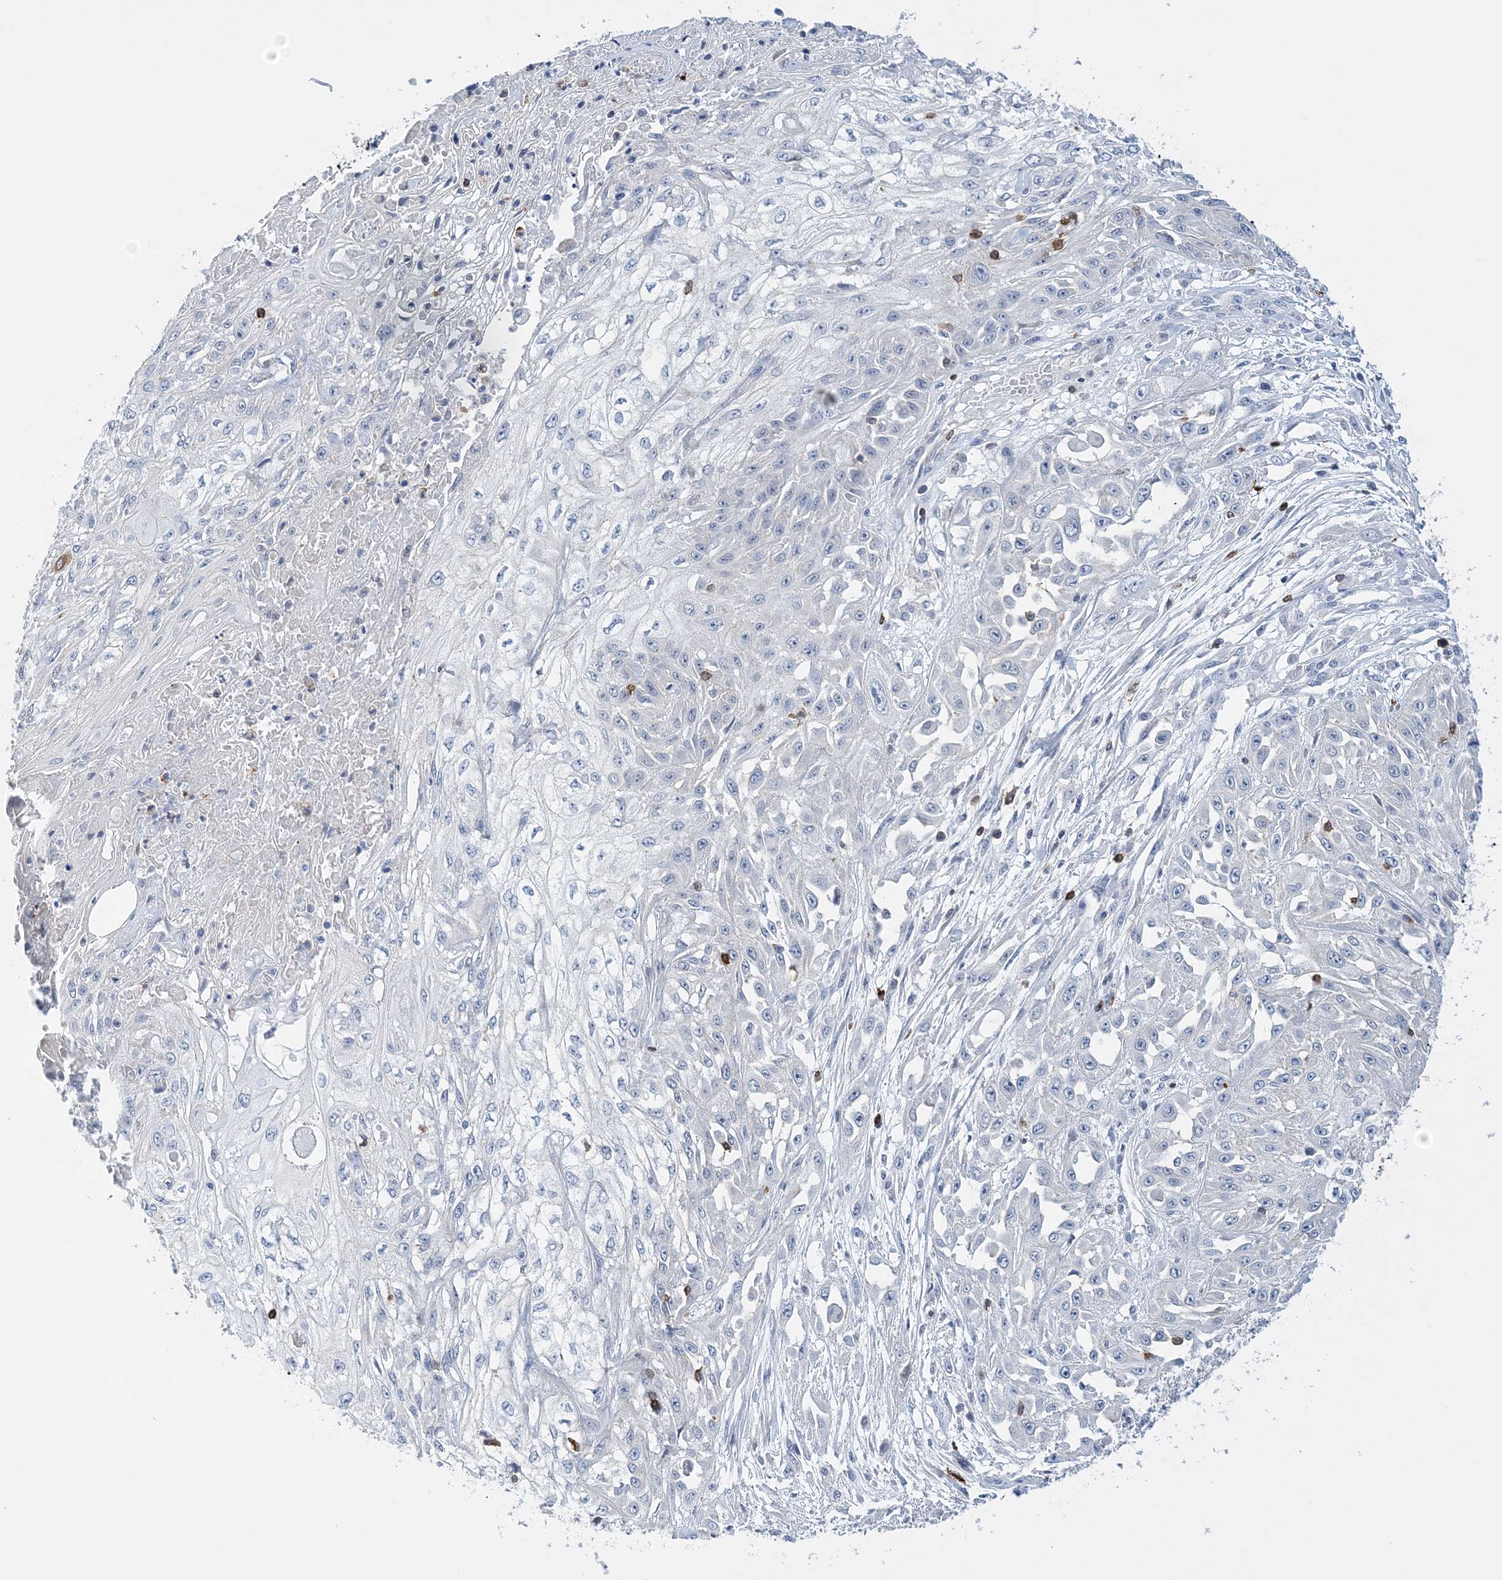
{"staining": {"intensity": "negative", "quantity": "none", "location": "none"}, "tissue": "skin cancer", "cell_type": "Tumor cells", "image_type": "cancer", "snomed": [{"axis": "morphology", "description": "Squamous cell carcinoma, NOS"}, {"axis": "morphology", "description": "Squamous cell carcinoma, metastatic, NOS"}, {"axis": "topography", "description": "Skin"}, {"axis": "topography", "description": "Lymph node"}], "caption": "DAB immunohistochemical staining of skin squamous cell carcinoma displays no significant expression in tumor cells. (IHC, brightfield microscopy, high magnification).", "gene": "PRMT9", "patient": {"sex": "male", "age": 75}}